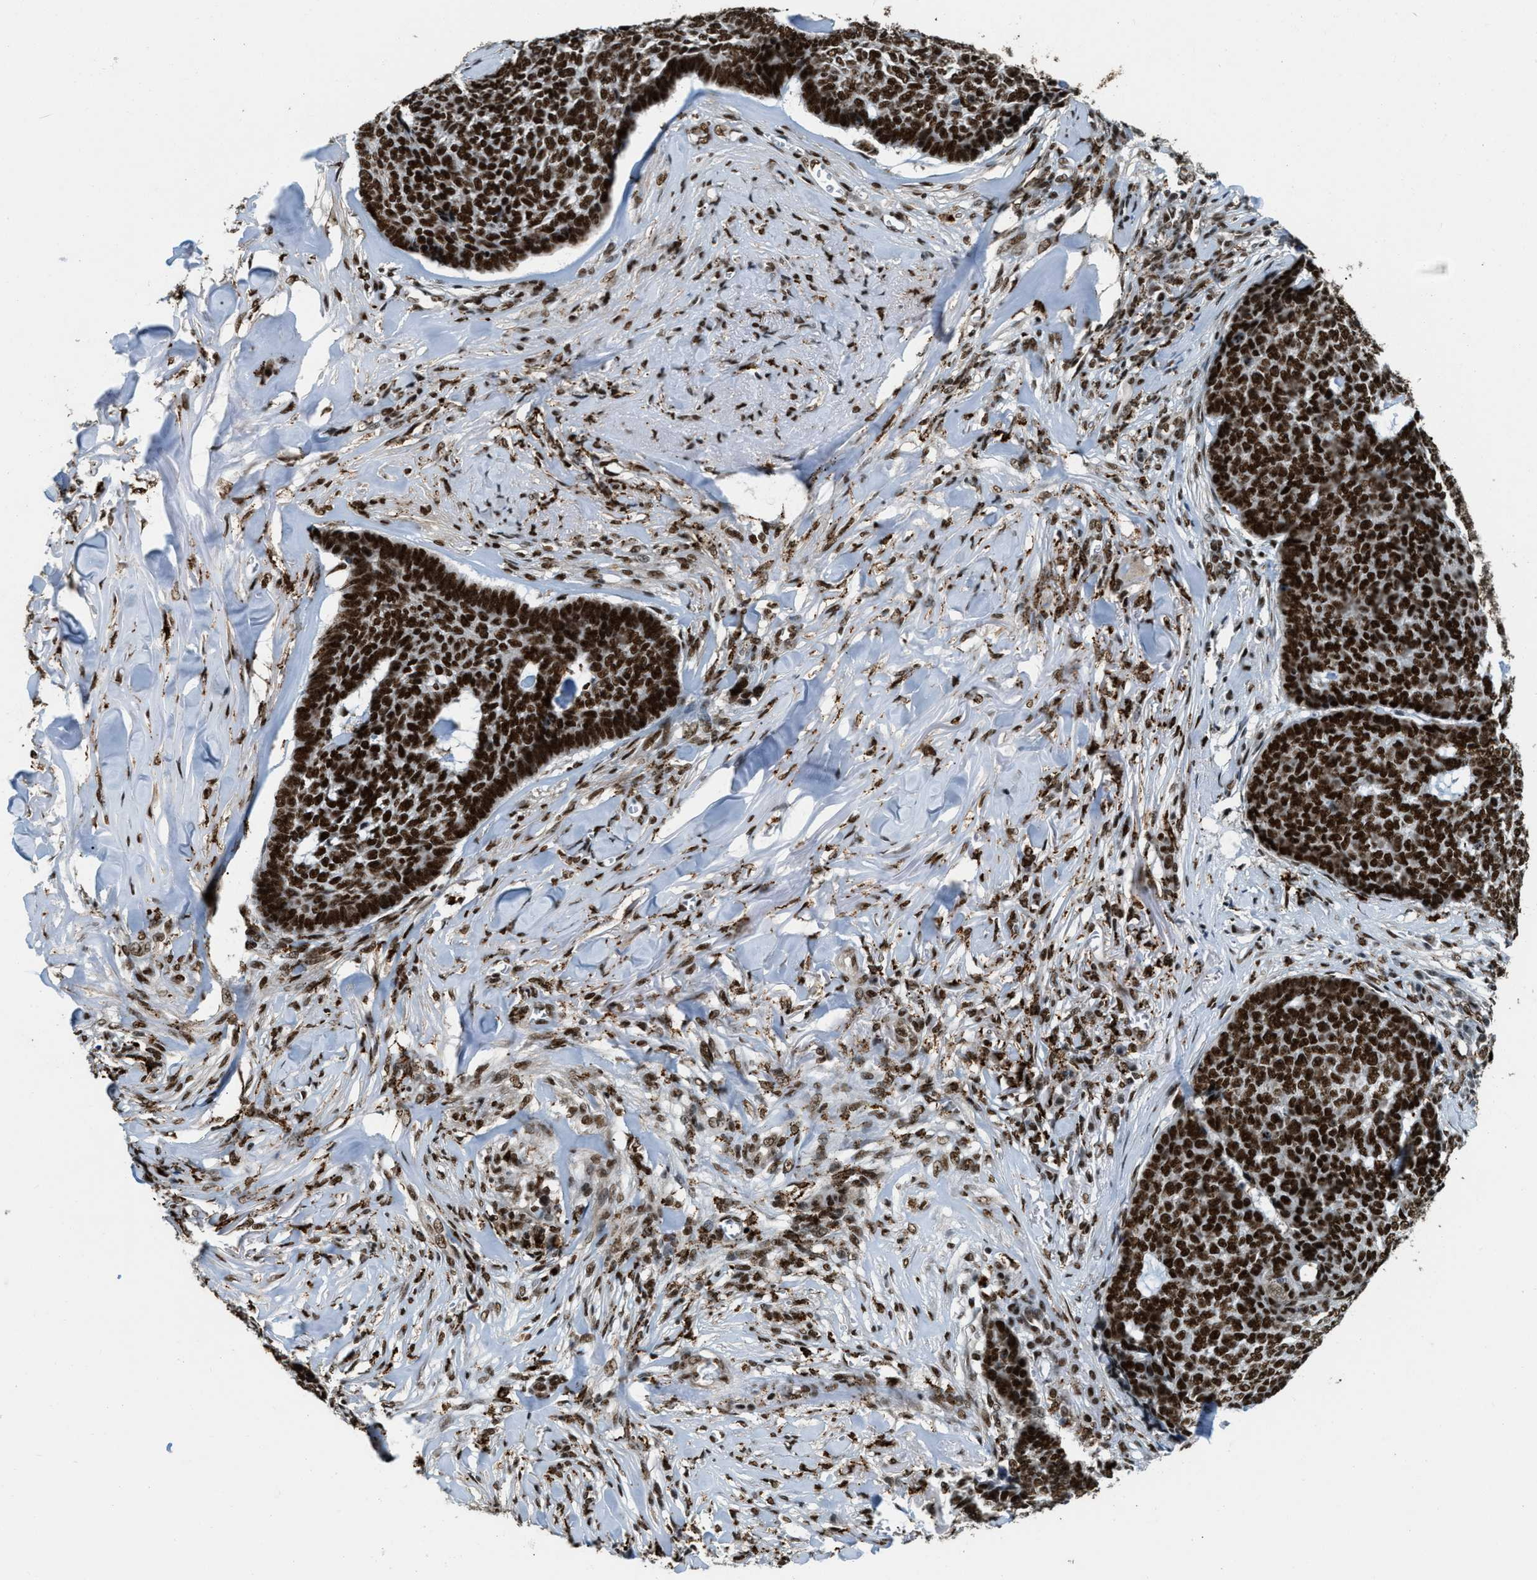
{"staining": {"intensity": "strong", "quantity": ">75%", "location": "nuclear"}, "tissue": "skin cancer", "cell_type": "Tumor cells", "image_type": "cancer", "snomed": [{"axis": "morphology", "description": "Basal cell carcinoma"}, {"axis": "topography", "description": "Skin"}], "caption": "Immunohistochemistry (IHC) of human basal cell carcinoma (skin) demonstrates high levels of strong nuclear positivity in approximately >75% of tumor cells. (DAB (3,3'-diaminobenzidine) = brown stain, brightfield microscopy at high magnification).", "gene": "NUMA1", "patient": {"sex": "male", "age": 84}}